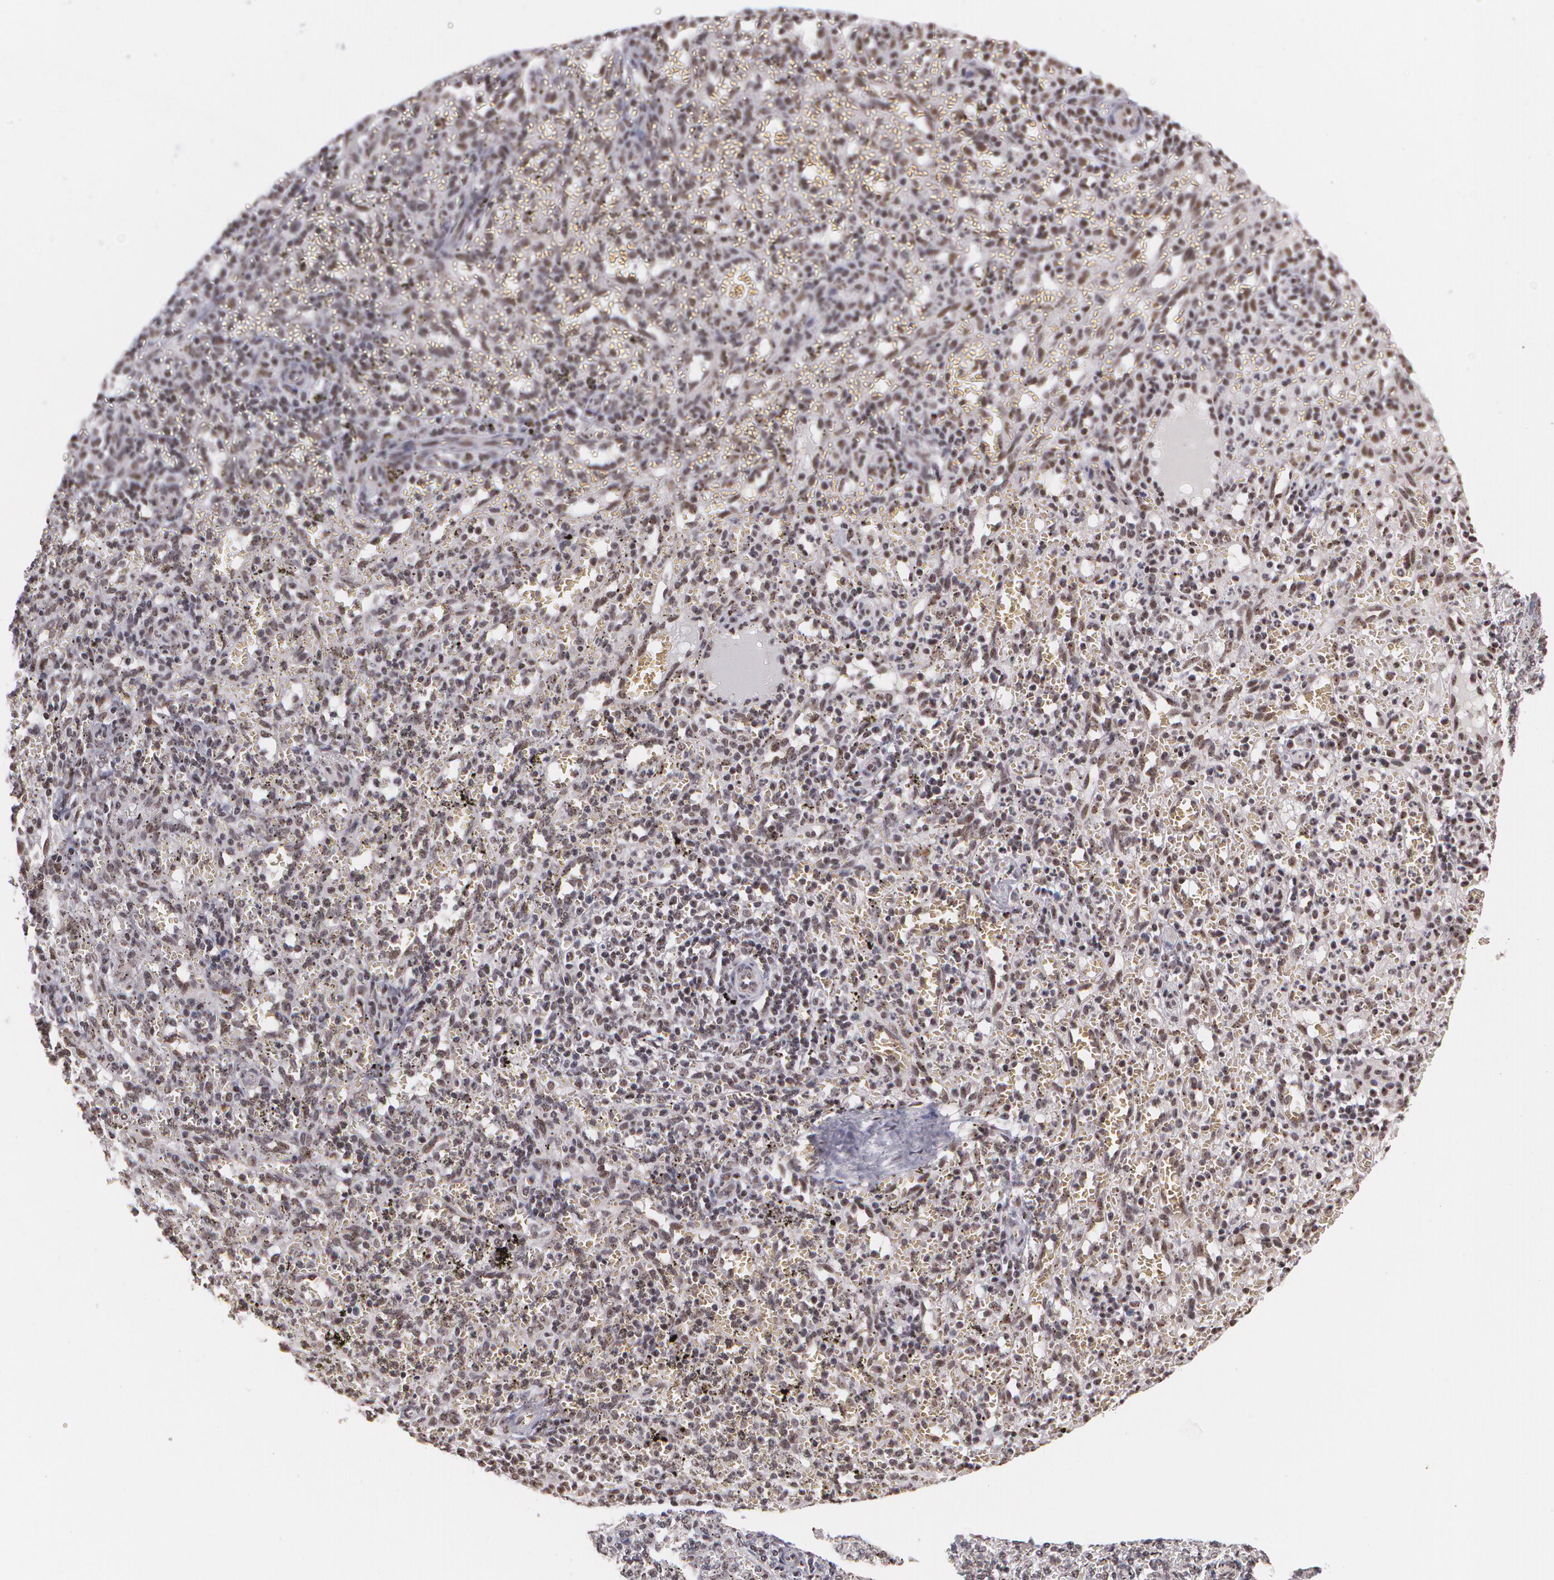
{"staining": {"intensity": "weak", "quantity": ">75%", "location": "nuclear"}, "tissue": "spleen", "cell_type": "Cells in red pulp", "image_type": "normal", "snomed": [{"axis": "morphology", "description": "Normal tissue, NOS"}, {"axis": "topography", "description": "Spleen"}], "caption": "Approximately >75% of cells in red pulp in normal human spleen show weak nuclear protein expression as visualized by brown immunohistochemical staining.", "gene": "C6orf15", "patient": {"sex": "female", "age": 10}}